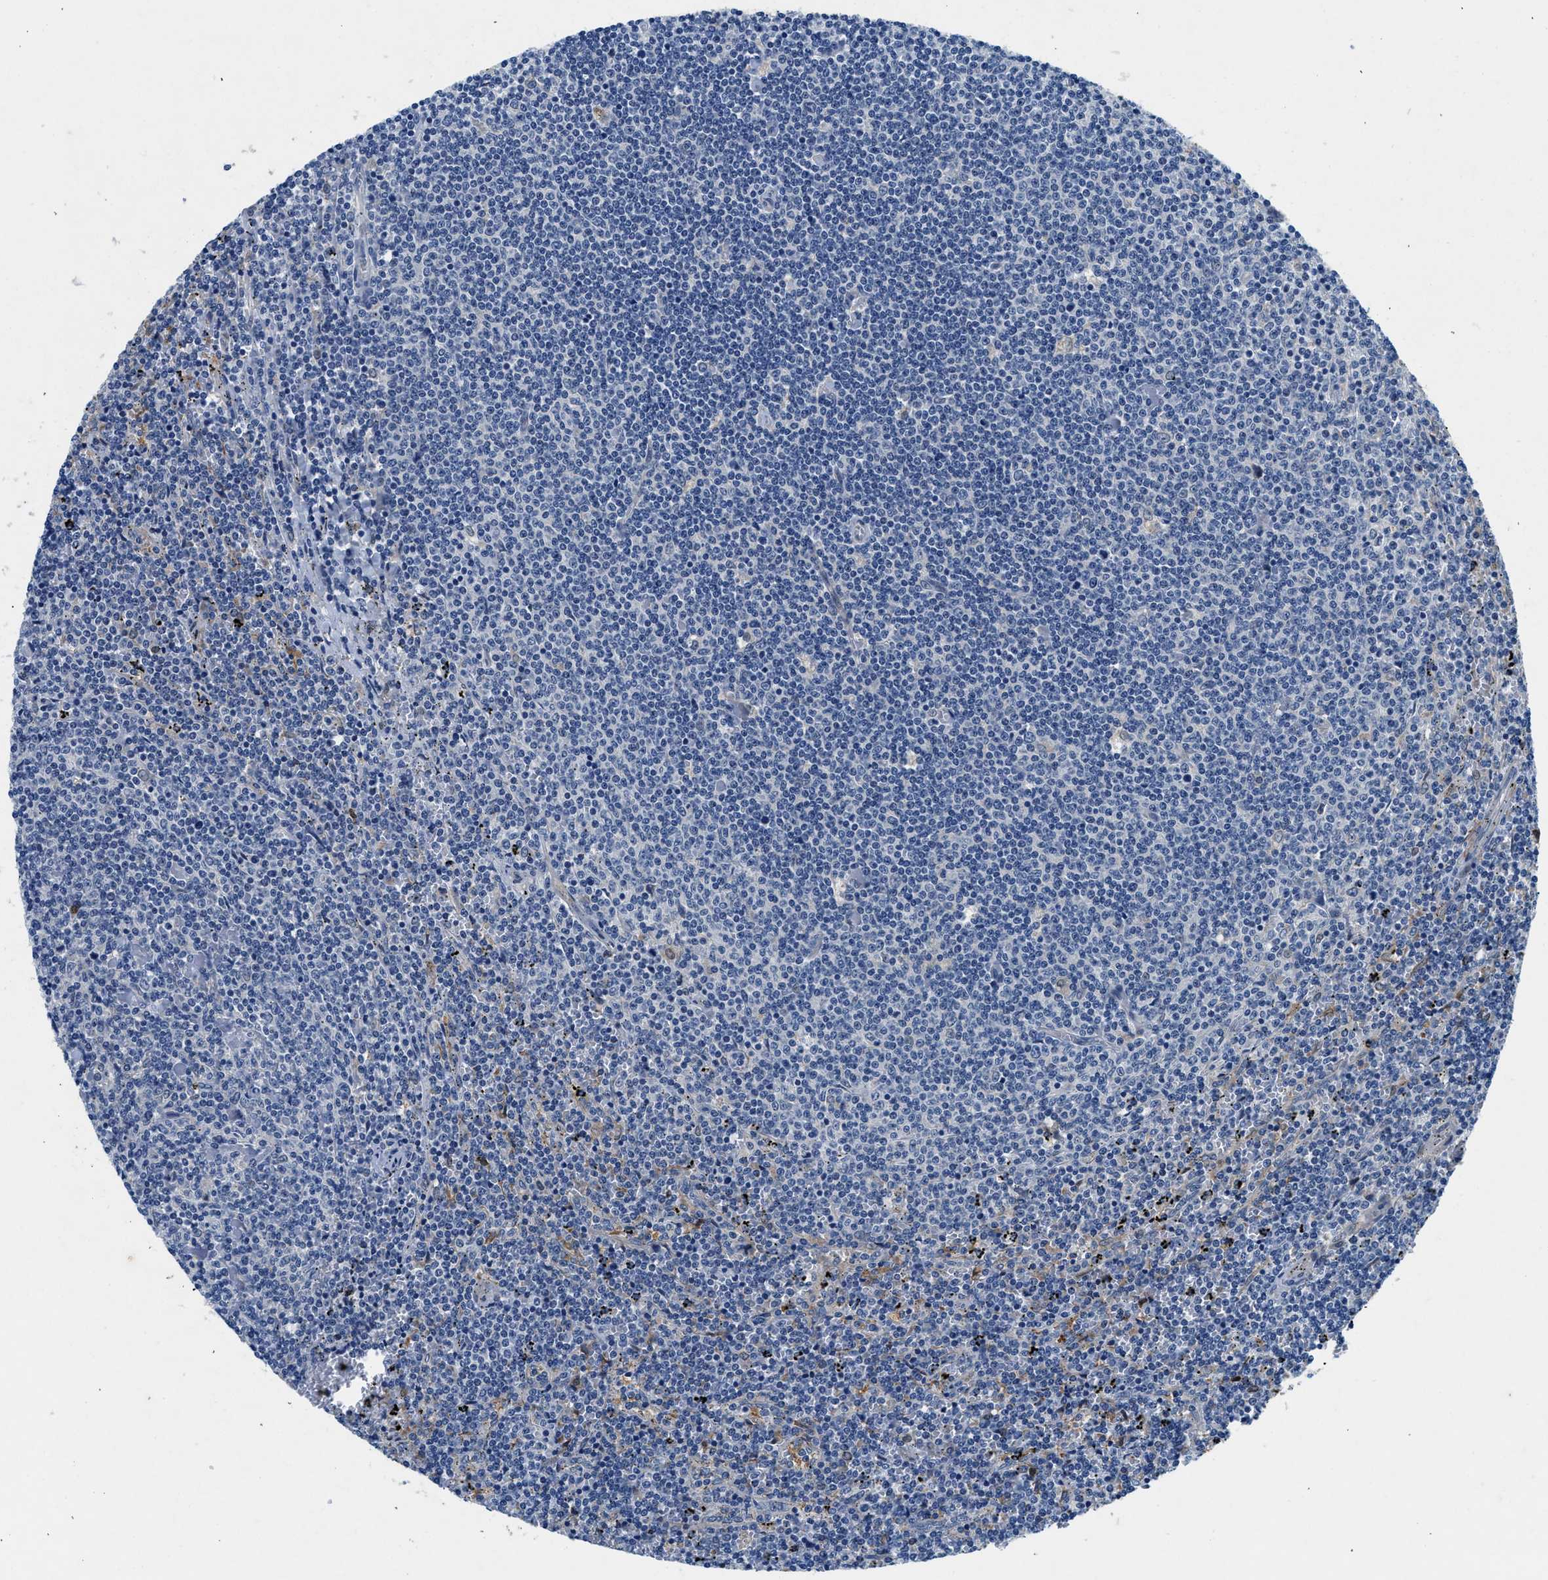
{"staining": {"intensity": "negative", "quantity": "none", "location": "none"}, "tissue": "lymphoma", "cell_type": "Tumor cells", "image_type": "cancer", "snomed": [{"axis": "morphology", "description": "Malignant lymphoma, non-Hodgkin's type, Low grade"}, {"axis": "topography", "description": "Spleen"}], "caption": "The micrograph reveals no significant expression in tumor cells of lymphoma.", "gene": "COPS2", "patient": {"sex": "female", "age": 50}}